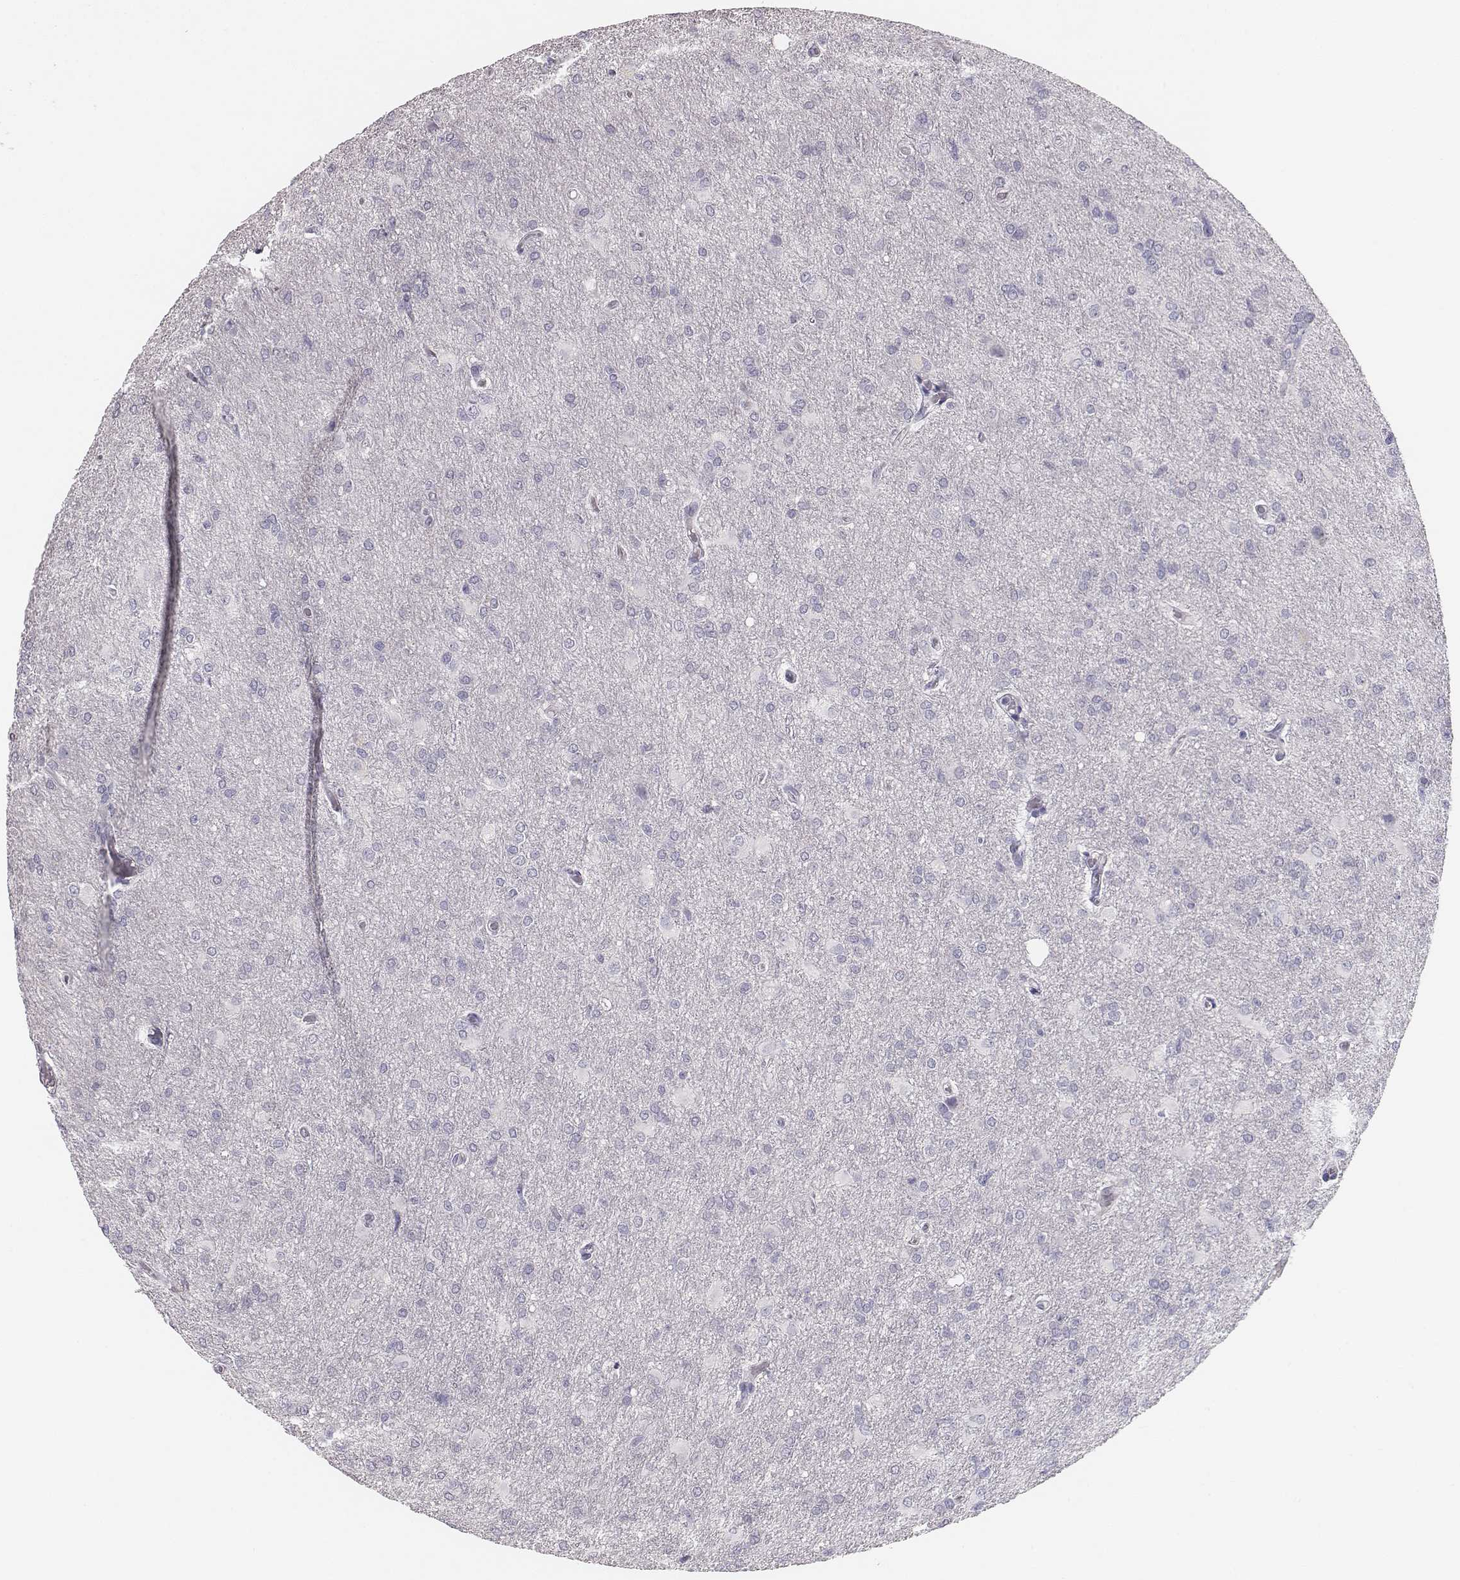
{"staining": {"intensity": "negative", "quantity": "none", "location": "none"}, "tissue": "glioma", "cell_type": "Tumor cells", "image_type": "cancer", "snomed": [{"axis": "morphology", "description": "Glioma, malignant, High grade"}, {"axis": "topography", "description": "Brain"}], "caption": "The histopathology image displays no staining of tumor cells in glioma.", "gene": "MYH6", "patient": {"sex": "male", "age": 68}}